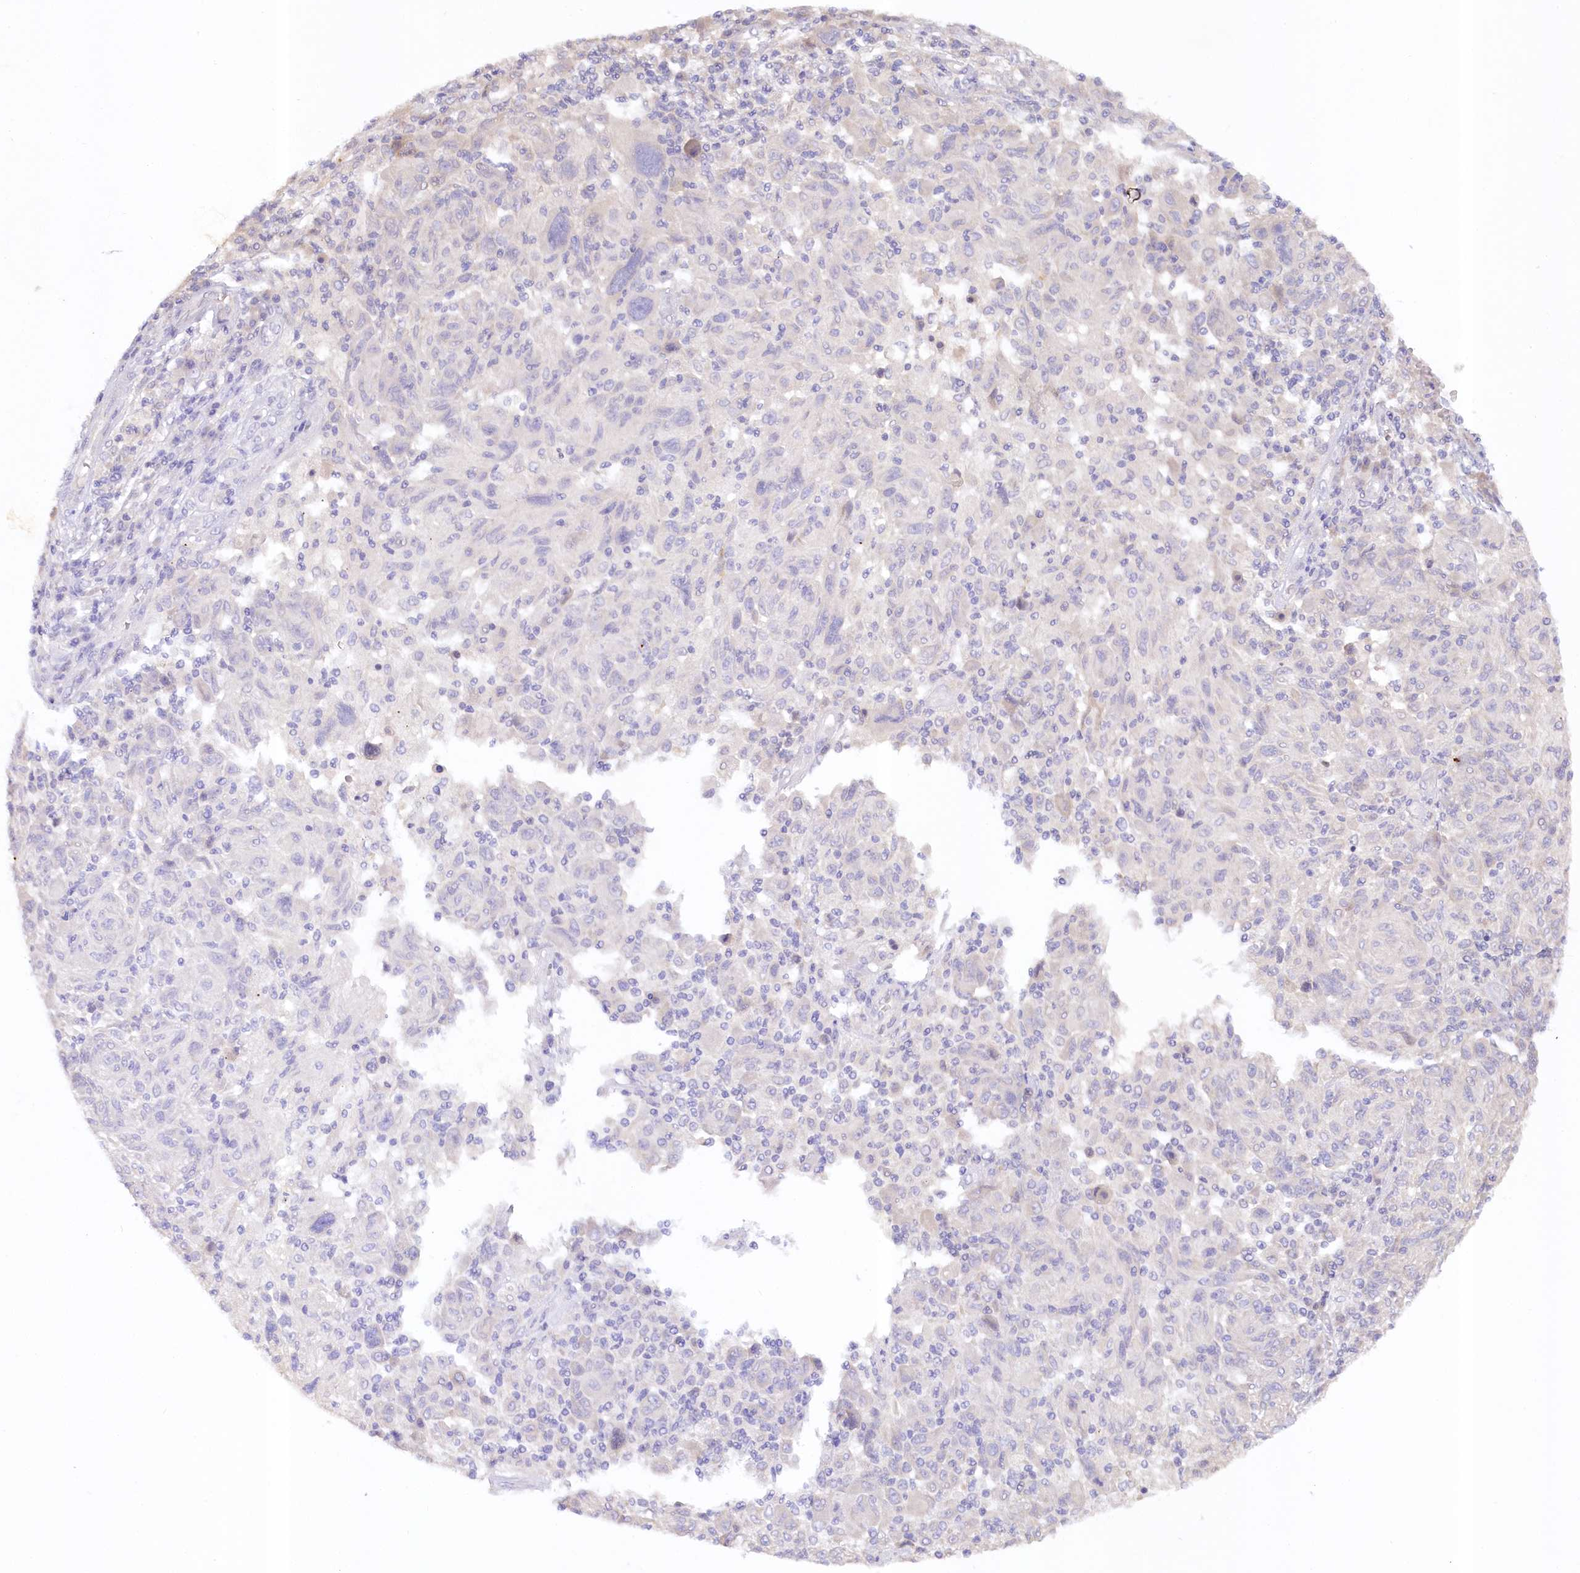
{"staining": {"intensity": "negative", "quantity": "none", "location": "none"}, "tissue": "melanoma", "cell_type": "Tumor cells", "image_type": "cancer", "snomed": [{"axis": "morphology", "description": "Malignant melanoma, NOS"}, {"axis": "topography", "description": "Skin"}], "caption": "There is no significant staining in tumor cells of melanoma.", "gene": "PAIP2", "patient": {"sex": "male", "age": 53}}